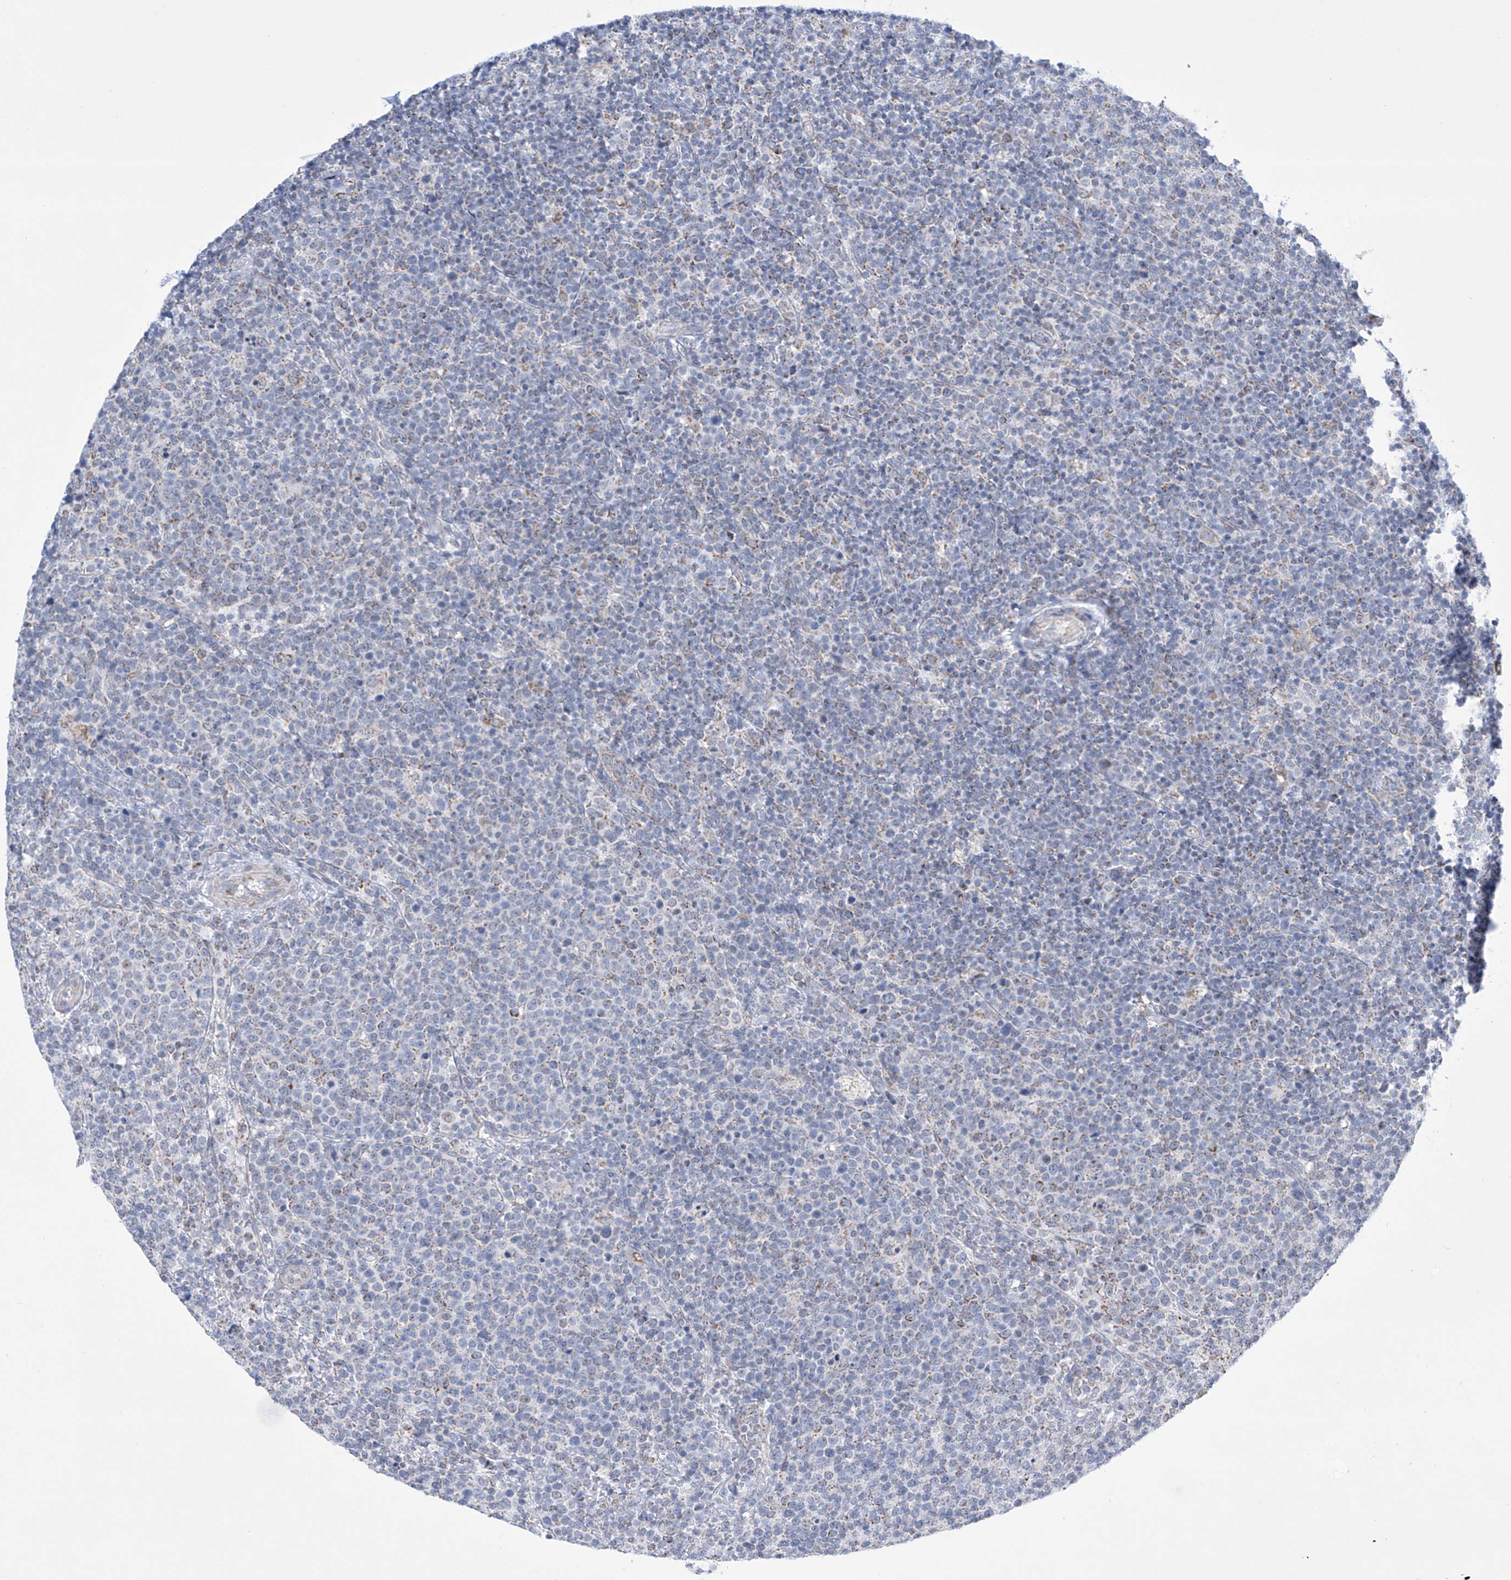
{"staining": {"intensity": "negative", "quantity": "none", "location": "none"}, "tissue": "lymphoma", "cell_type": "Tumor cells", "image_type": "cancer", "snomed": [{"axis": "morphology", "description": "Malignant lymphoma, non-Hodgkin's type, High grade"}, {"axis": "topography", "description": "Lymph node"}], "caption": "Tumor cells show no significant positivity in lymphoma.", "gene": "ALDH6A1", "patient": {"sex": "male", "age": 61}}